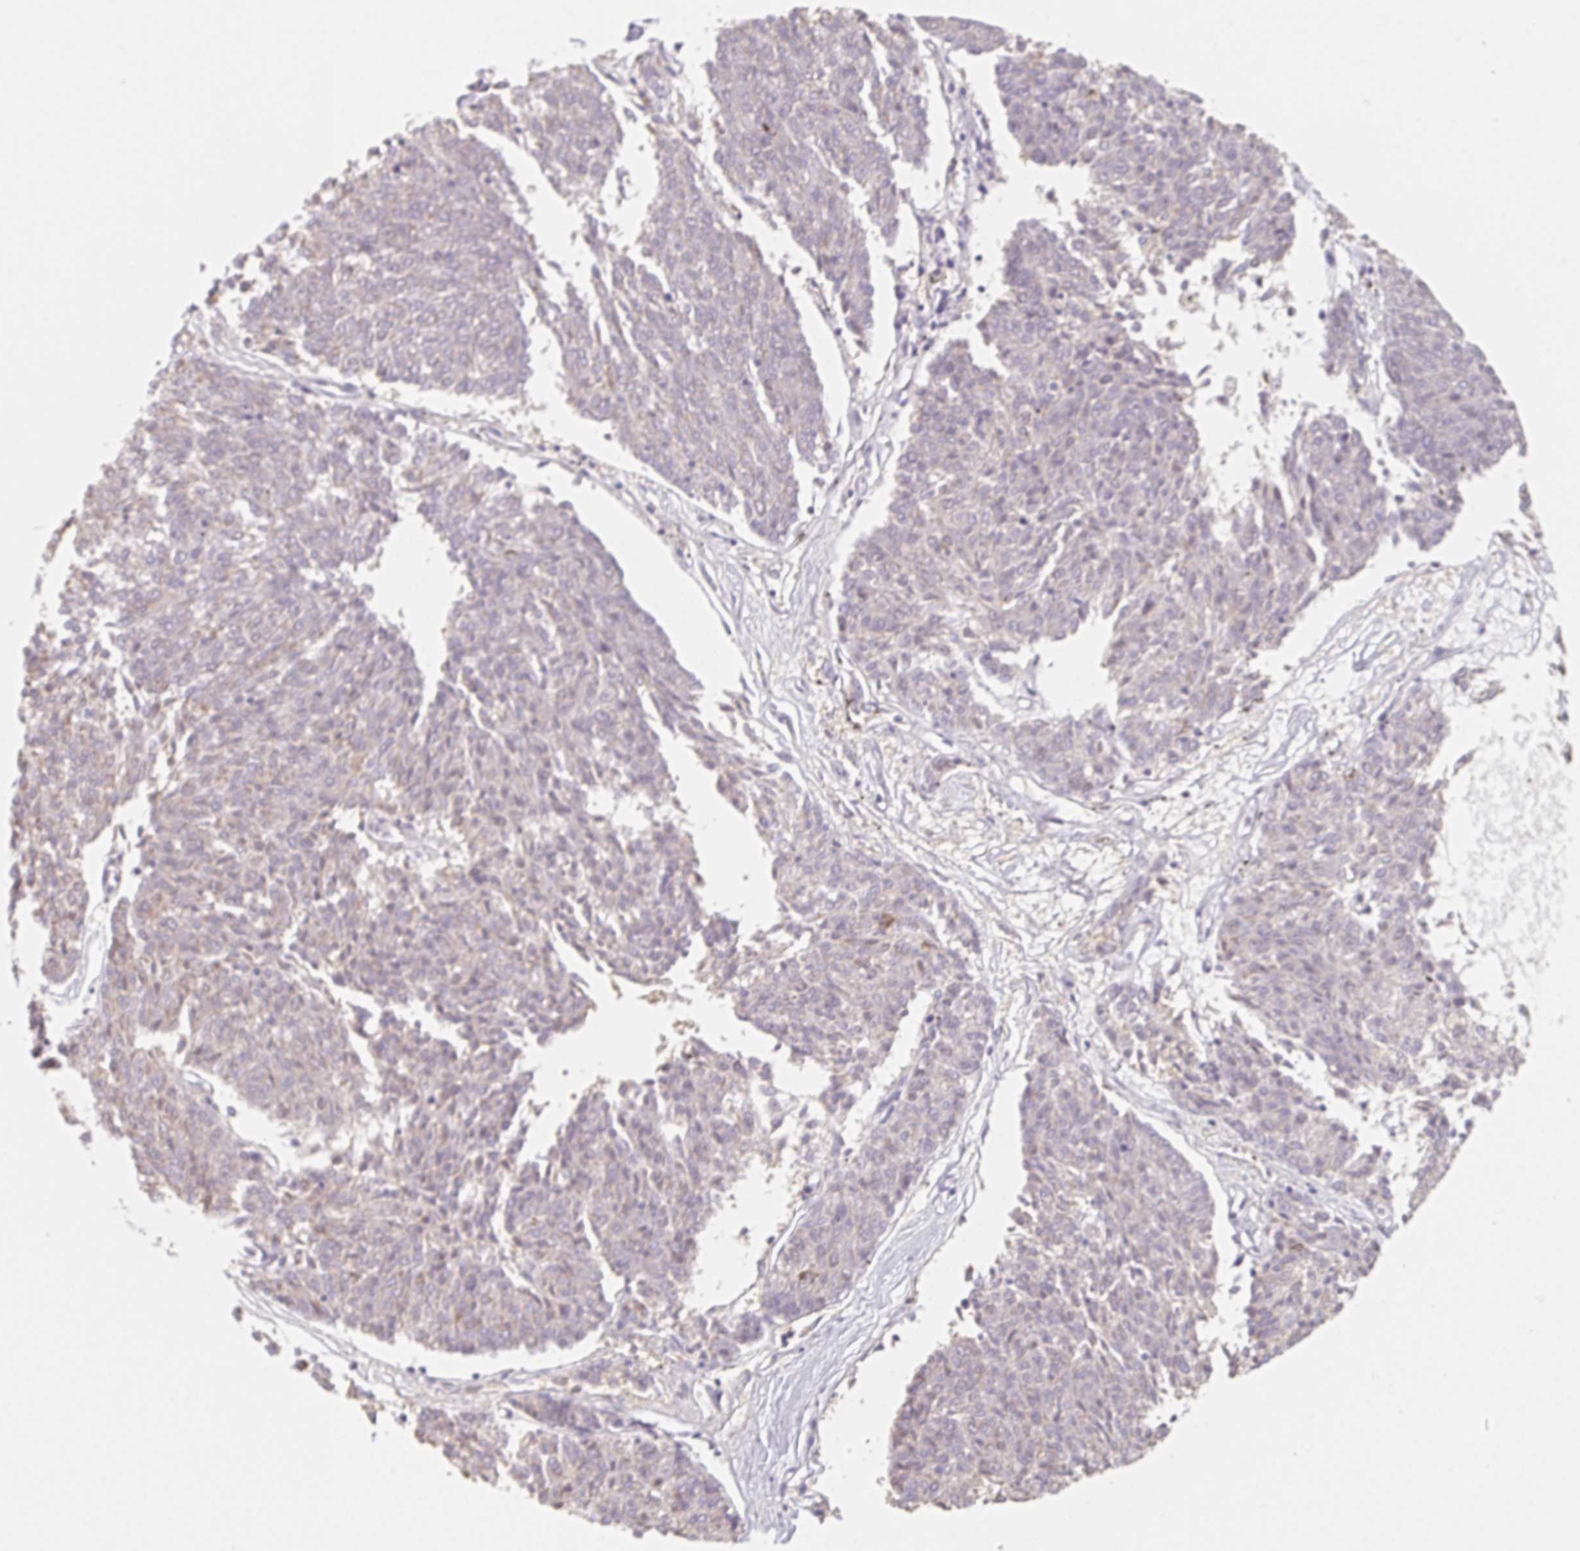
{"staining": {"intensity": "negative", "quantity": "none", "location": "none"}, "tissue": "melanoma", "cell_type": "Tumor cells", "image_type": "cancer", "snomed": [{"axis": "morphology", "description": "Malignant melanoma, NOS"}, {"axis": "topography", "description": "Skin"}], "caption": "Micrograph shows no protein staining in tumor cells of malignant melanoma tissue.", "gene": "LRRC23", "patient": {"sex": "female", "age": 72}}